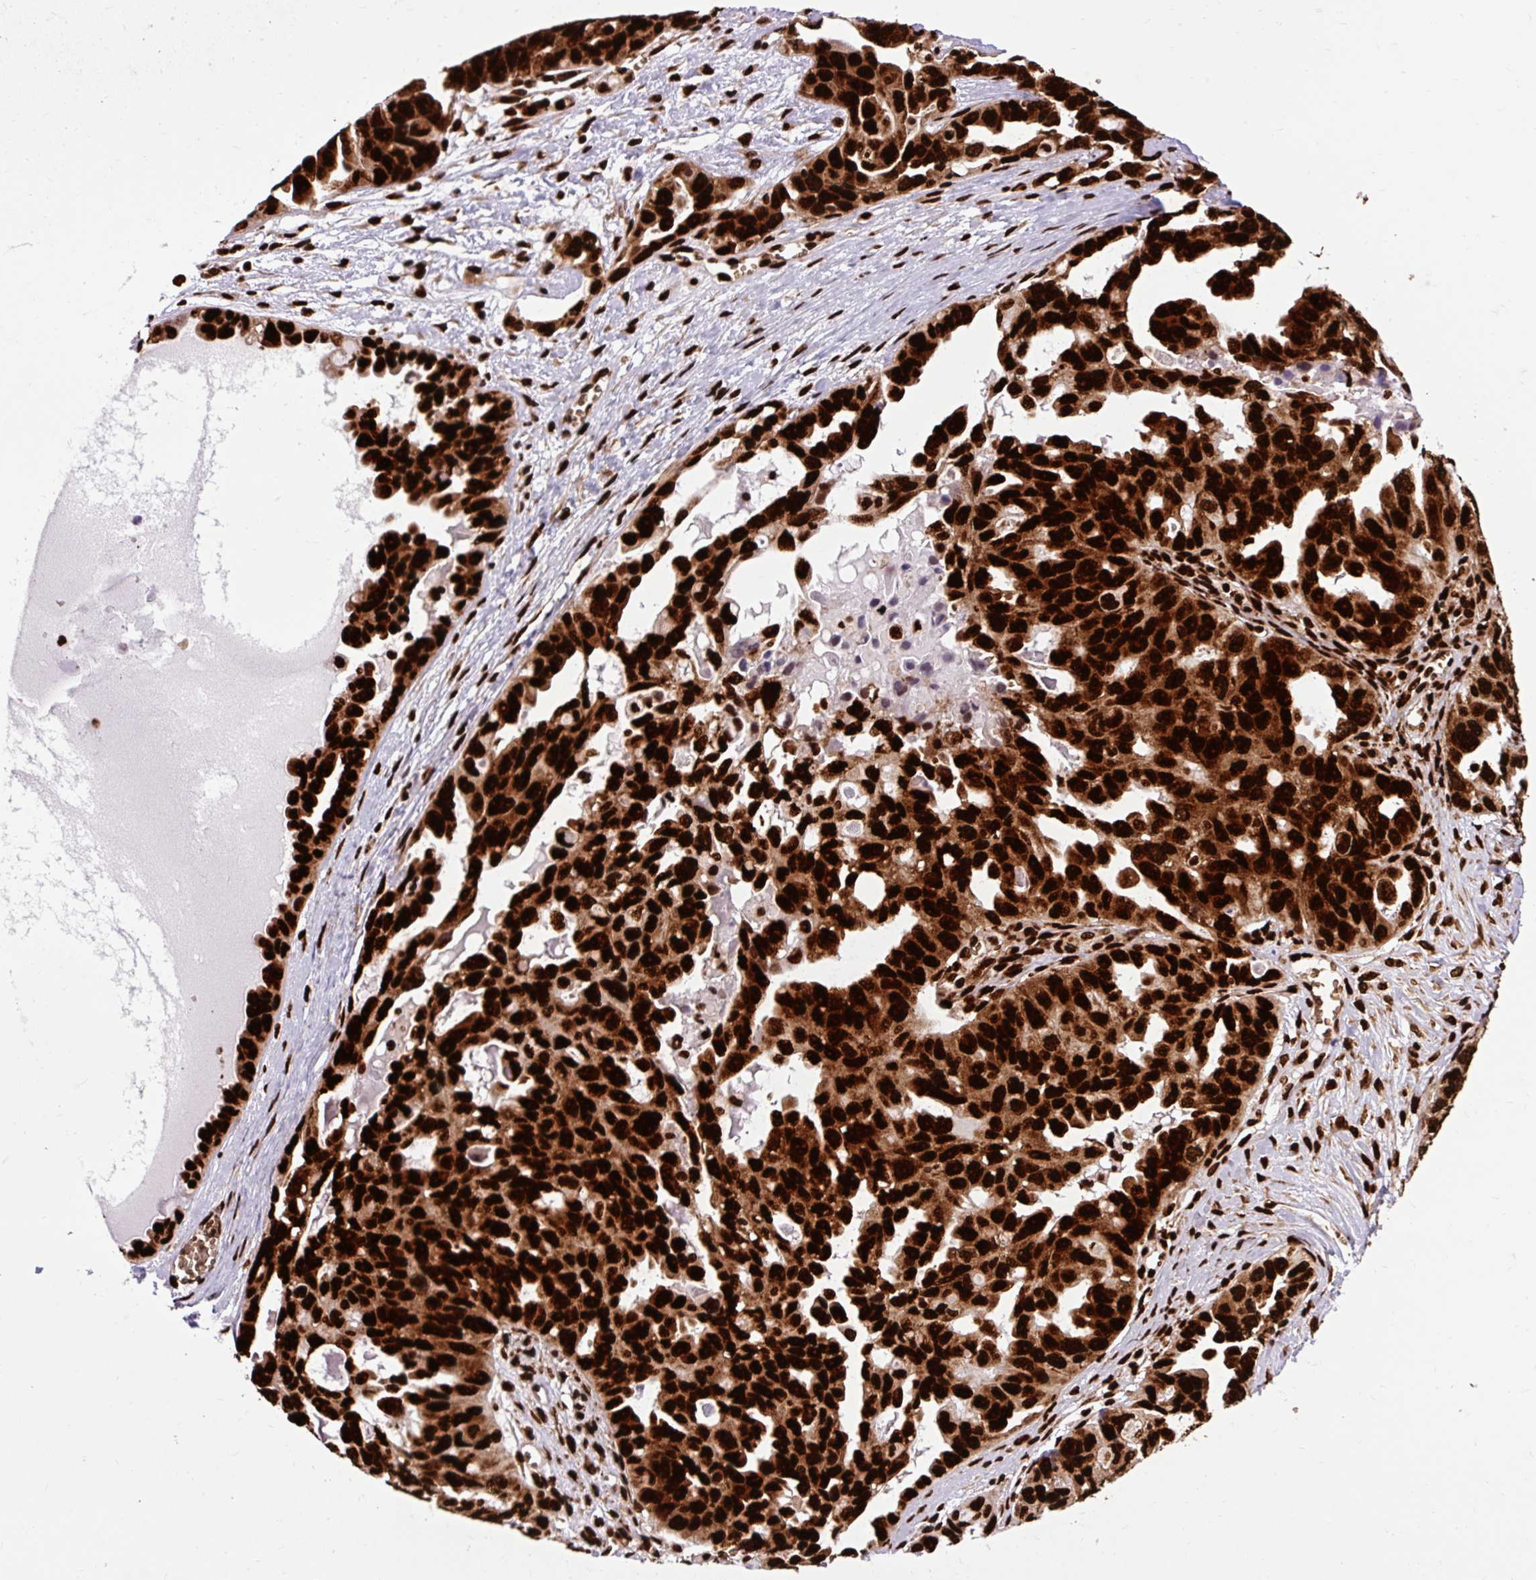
{"staining": {"intensity": "strong", "quantity": ">75%", "location": "nuclear"}, "tissue": "ovarian cancer", "cell_type": "Tumor cells", "image_type": "cancer", "snomed": [{"axis": "morphology", "description": "Carcinoma, endometroid"}, {"axis": "topography", "description": "Ovary"}], "caption": "DAB immunohistochemical staining of human endometroid carcinoma (ovarian) exhibits strong nuclear protein staining in about >75% of tumor cells. Nuclei are stained in blue.", "gene": "FUS", "patient": {"sex": "female", "age": 70}}